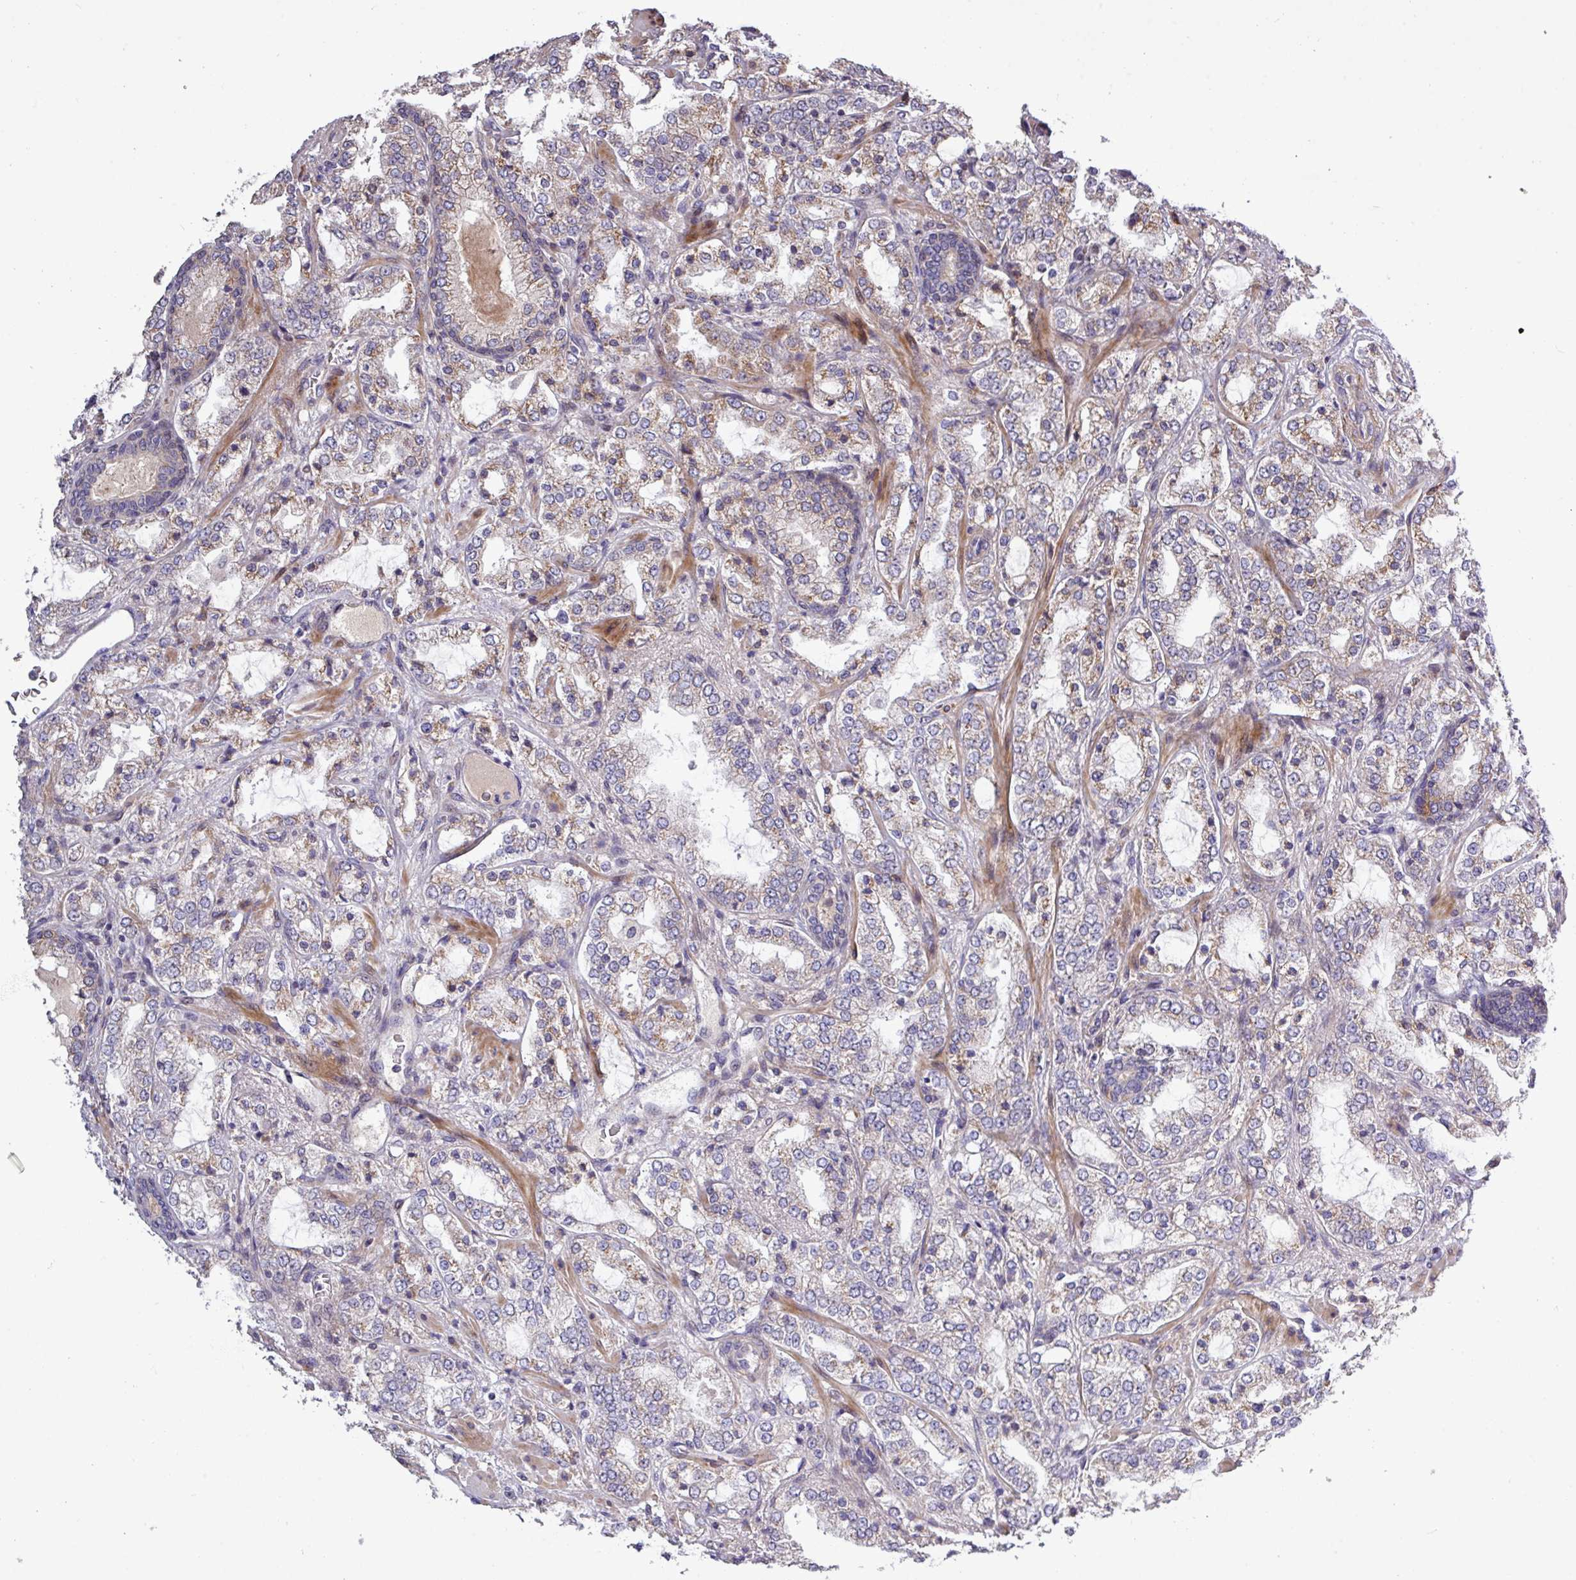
{"staining": {"intensity": "weak", "quantity": "25%-75%", "location": "cytoplasmic/membranous"}, "tissue": "prostate cancer", "cell_type": "Tumor cells", "image_type": "cancer", "snomed": [{"axis": "morphology", "description": "Adenocarcinoma, High grade"}, {"axis": "topography", "description": "Prostate"}], "caption": "Prostate cancer stained with a protein marker demonstrates weak staining in tumor cells.", "gene": "TNFSF12", "patient": {"sex": "male", "age": 64}}